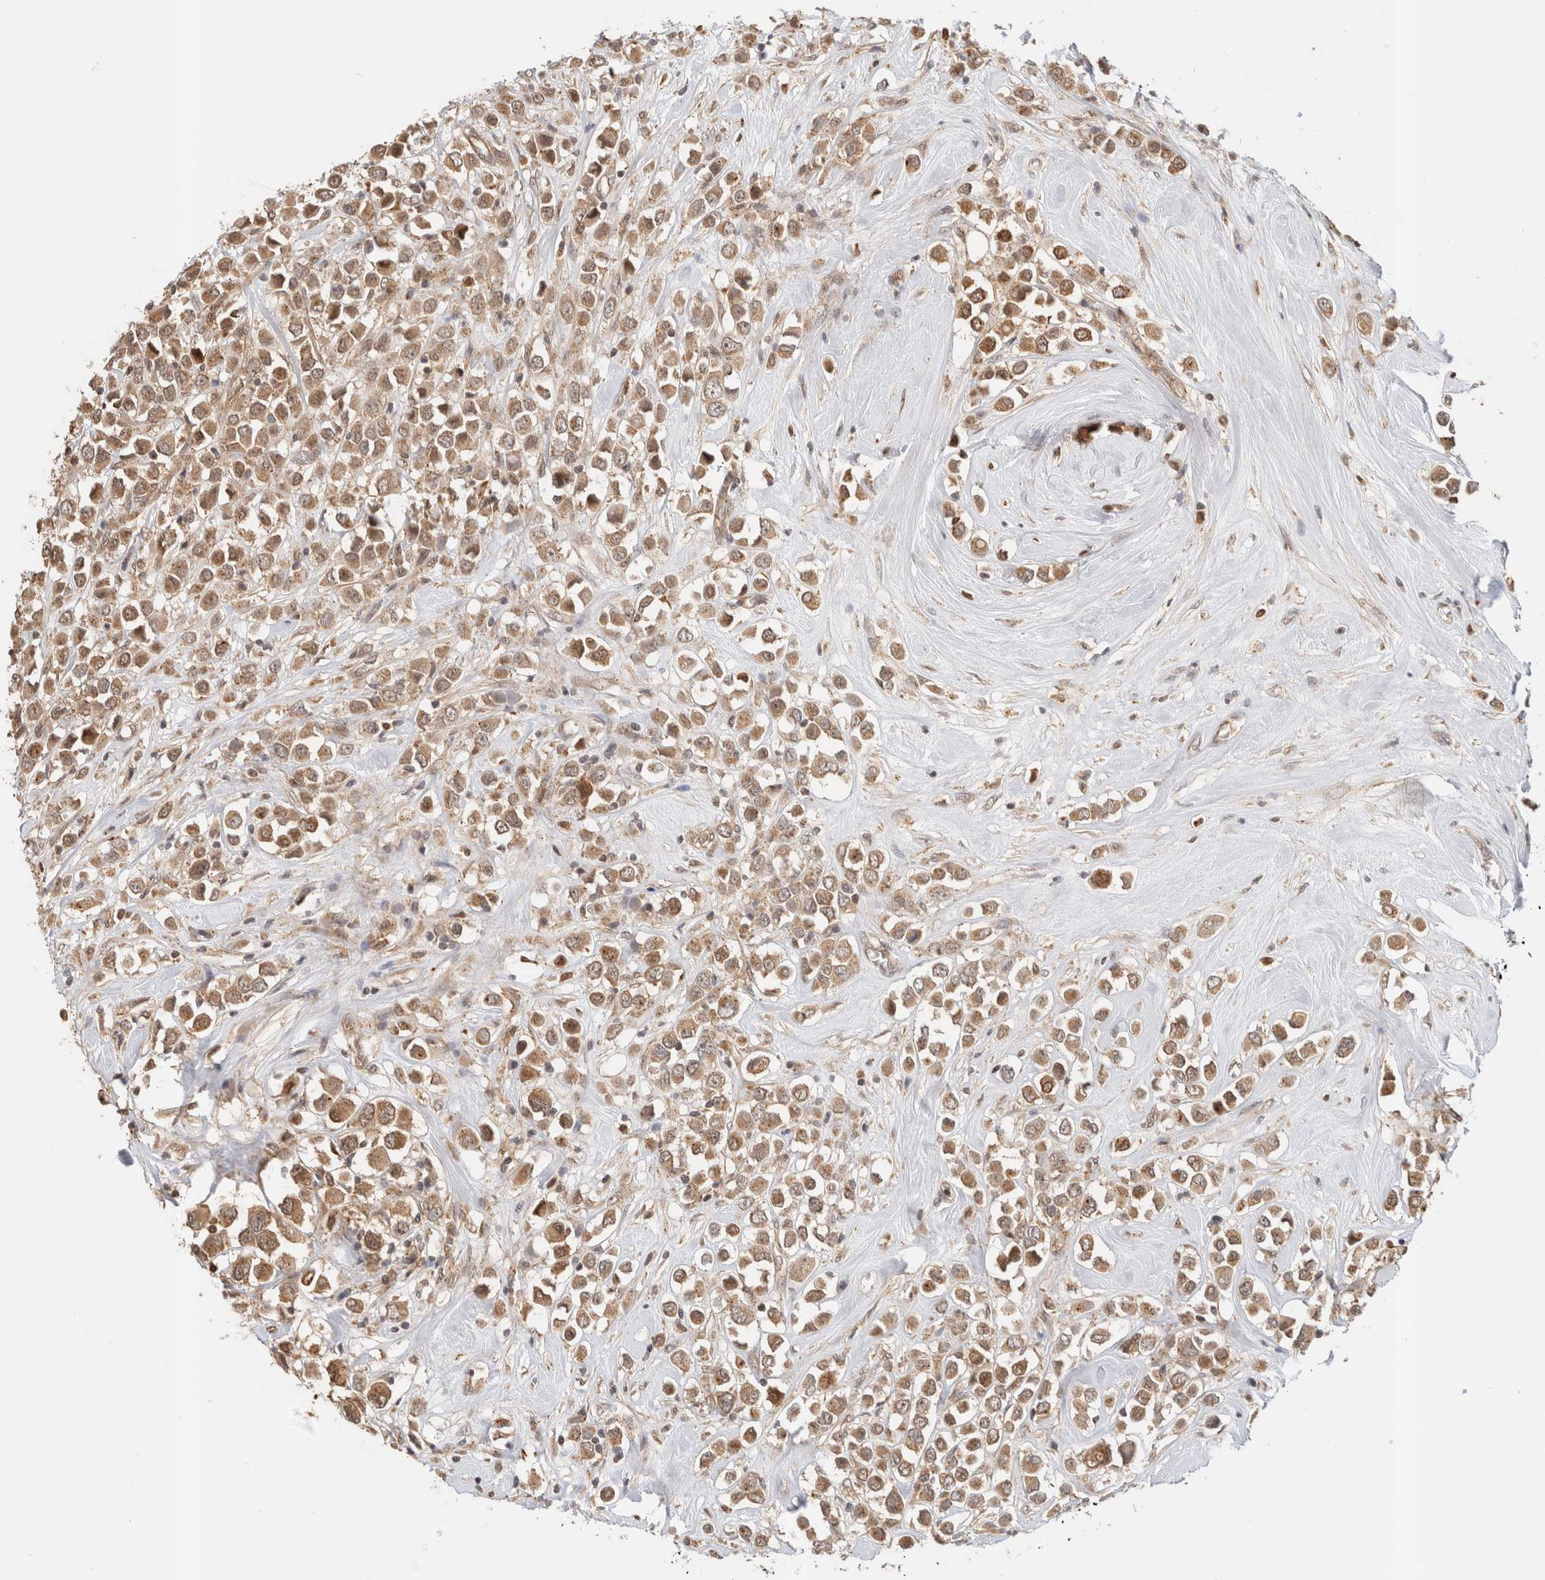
{"staining": {"intensity": "moderate", "quantity": ">75%", "location": "cytoplasmic/membranous"}, "tissue": "breast cancer", "cell_type": "Tumor cells", "image_type": "cancer", "snomed": [{"axis": "morphology", "description": "Duct carcinoma"}, {"axis": "topography", "description": "Breast"}], "caption": "IHC staining of invasive ductal carcinoma (breast), which displays medium levels of moderate cytoplasmic/membranous staining in about >75% of tumor cells indicating moderate cytoplasmic/membranous protein staining. The staining was performed using DAB (brown) for protein detection and nuclei were counterstained in hematoxylin (blue).", "gene": "OTUD6B", "patient": {"sex": "female", "age": 61}}